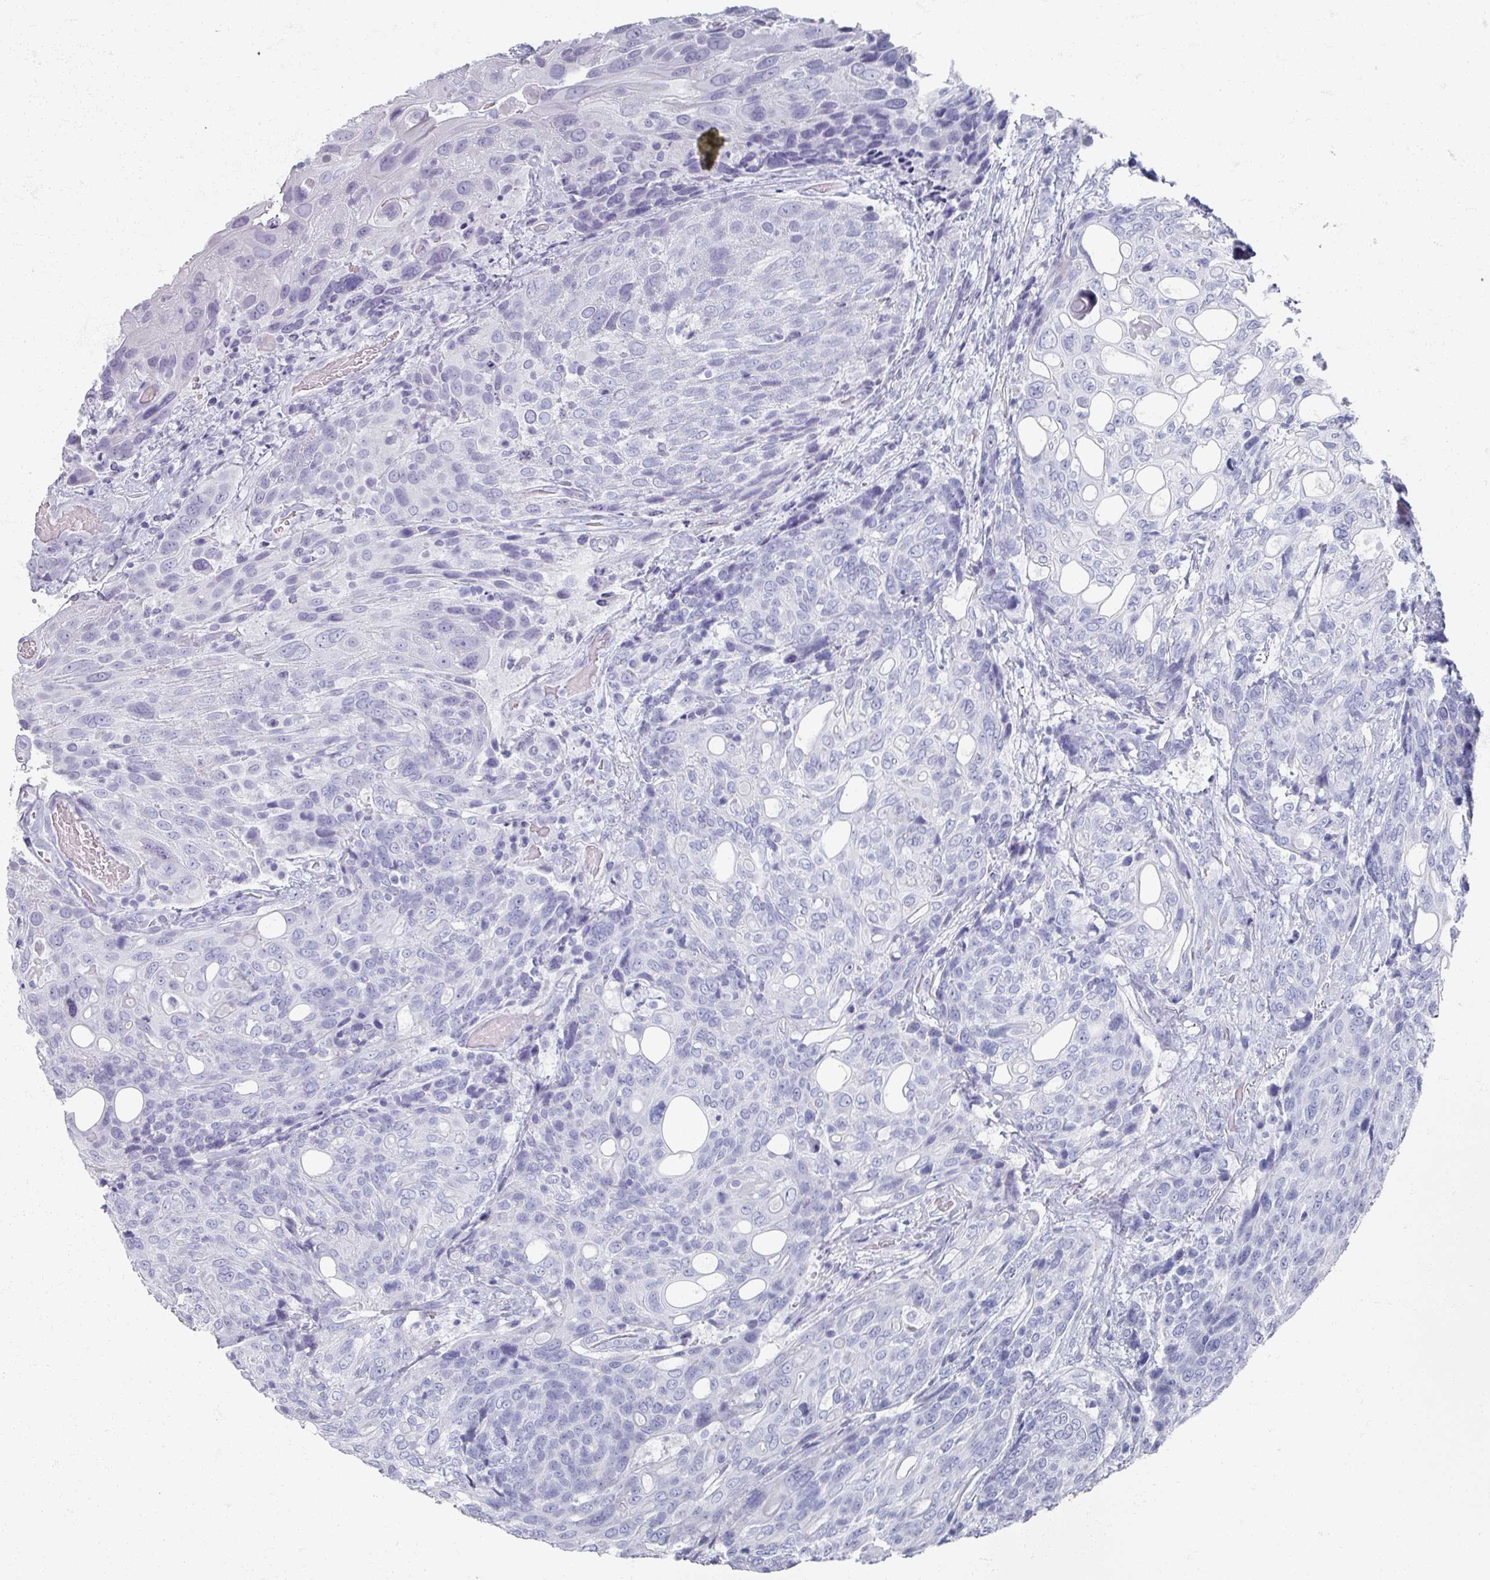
{"staining": {"intensity": "negative", "quantity": "none", "location": "none"}, "tissue": "urothelial cancer", "cell_type": "Tumor cells", "image_type": "cancer", "snomed": [{"axis": "morphology", "description": "Urothelial carcinoma, High grade"}, {"axis": "topography", "description": "Urinary bladder"}], "caption": "Urothelial cancer was stained to show a protein in brown. There is no significant positivity in tumor cells.", "gene": "OMG", "patient": {"sex": "female", "age": 70}}